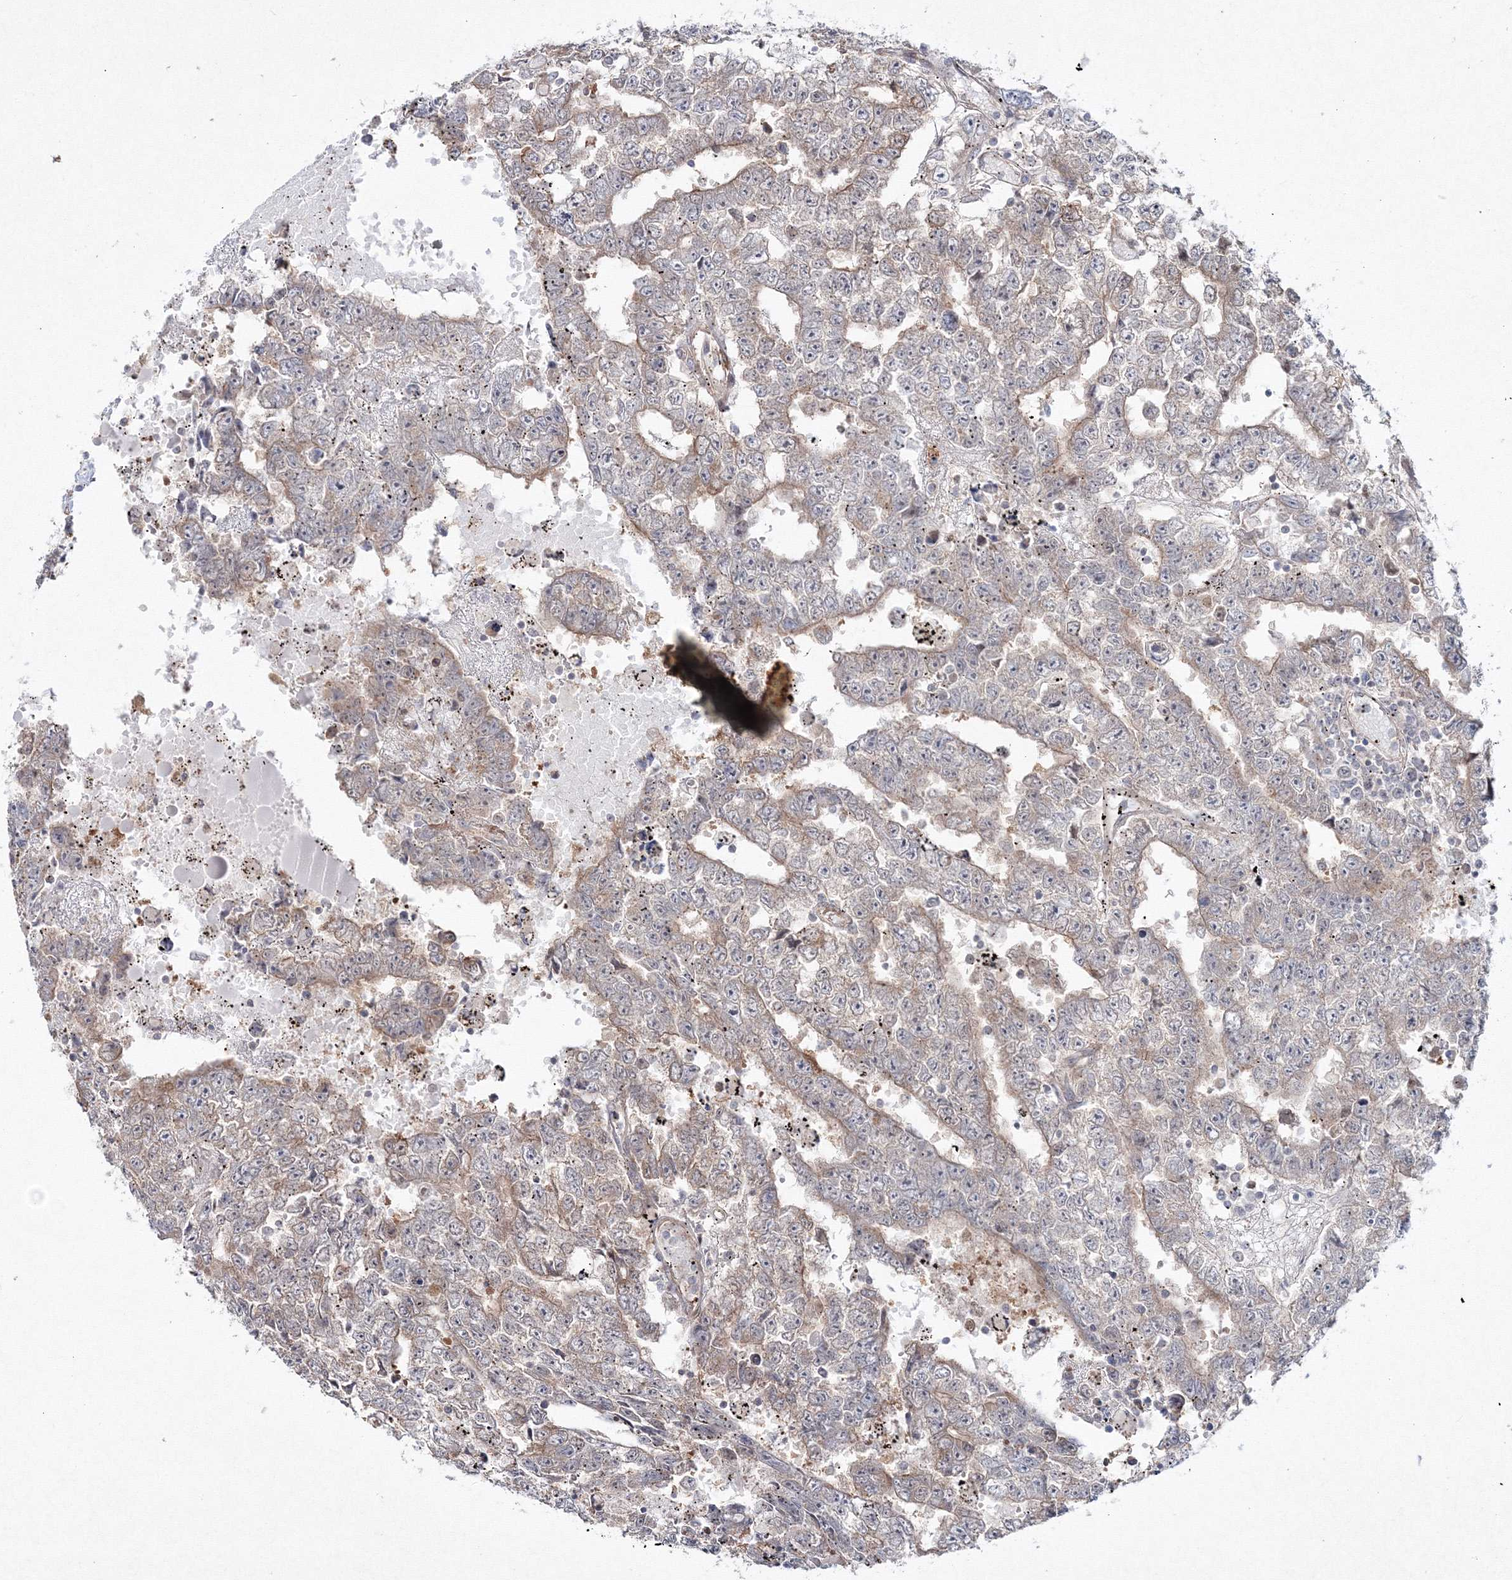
{"staining": {"intensity": "moderate", "quantity": "25%-75%", "location": "cytoplasmic/membranous"}, "tissue": "testis cancer", "cell_type": "Tumor cells", "image_type": "cancer", "snomed": [{"axis": "morphology", "description": "Carcinoma, Embryonal, NOS"}, {"axis": "topography", "description": "Testis"}], "caption": "Embryonal carcinoma (testis) tissue shows moderate cytoplasmic/membranous expression in approximately 25%-75% of tumor cells", "gene": "IPMK", "patient": {"sex": "male", "age": 25}}